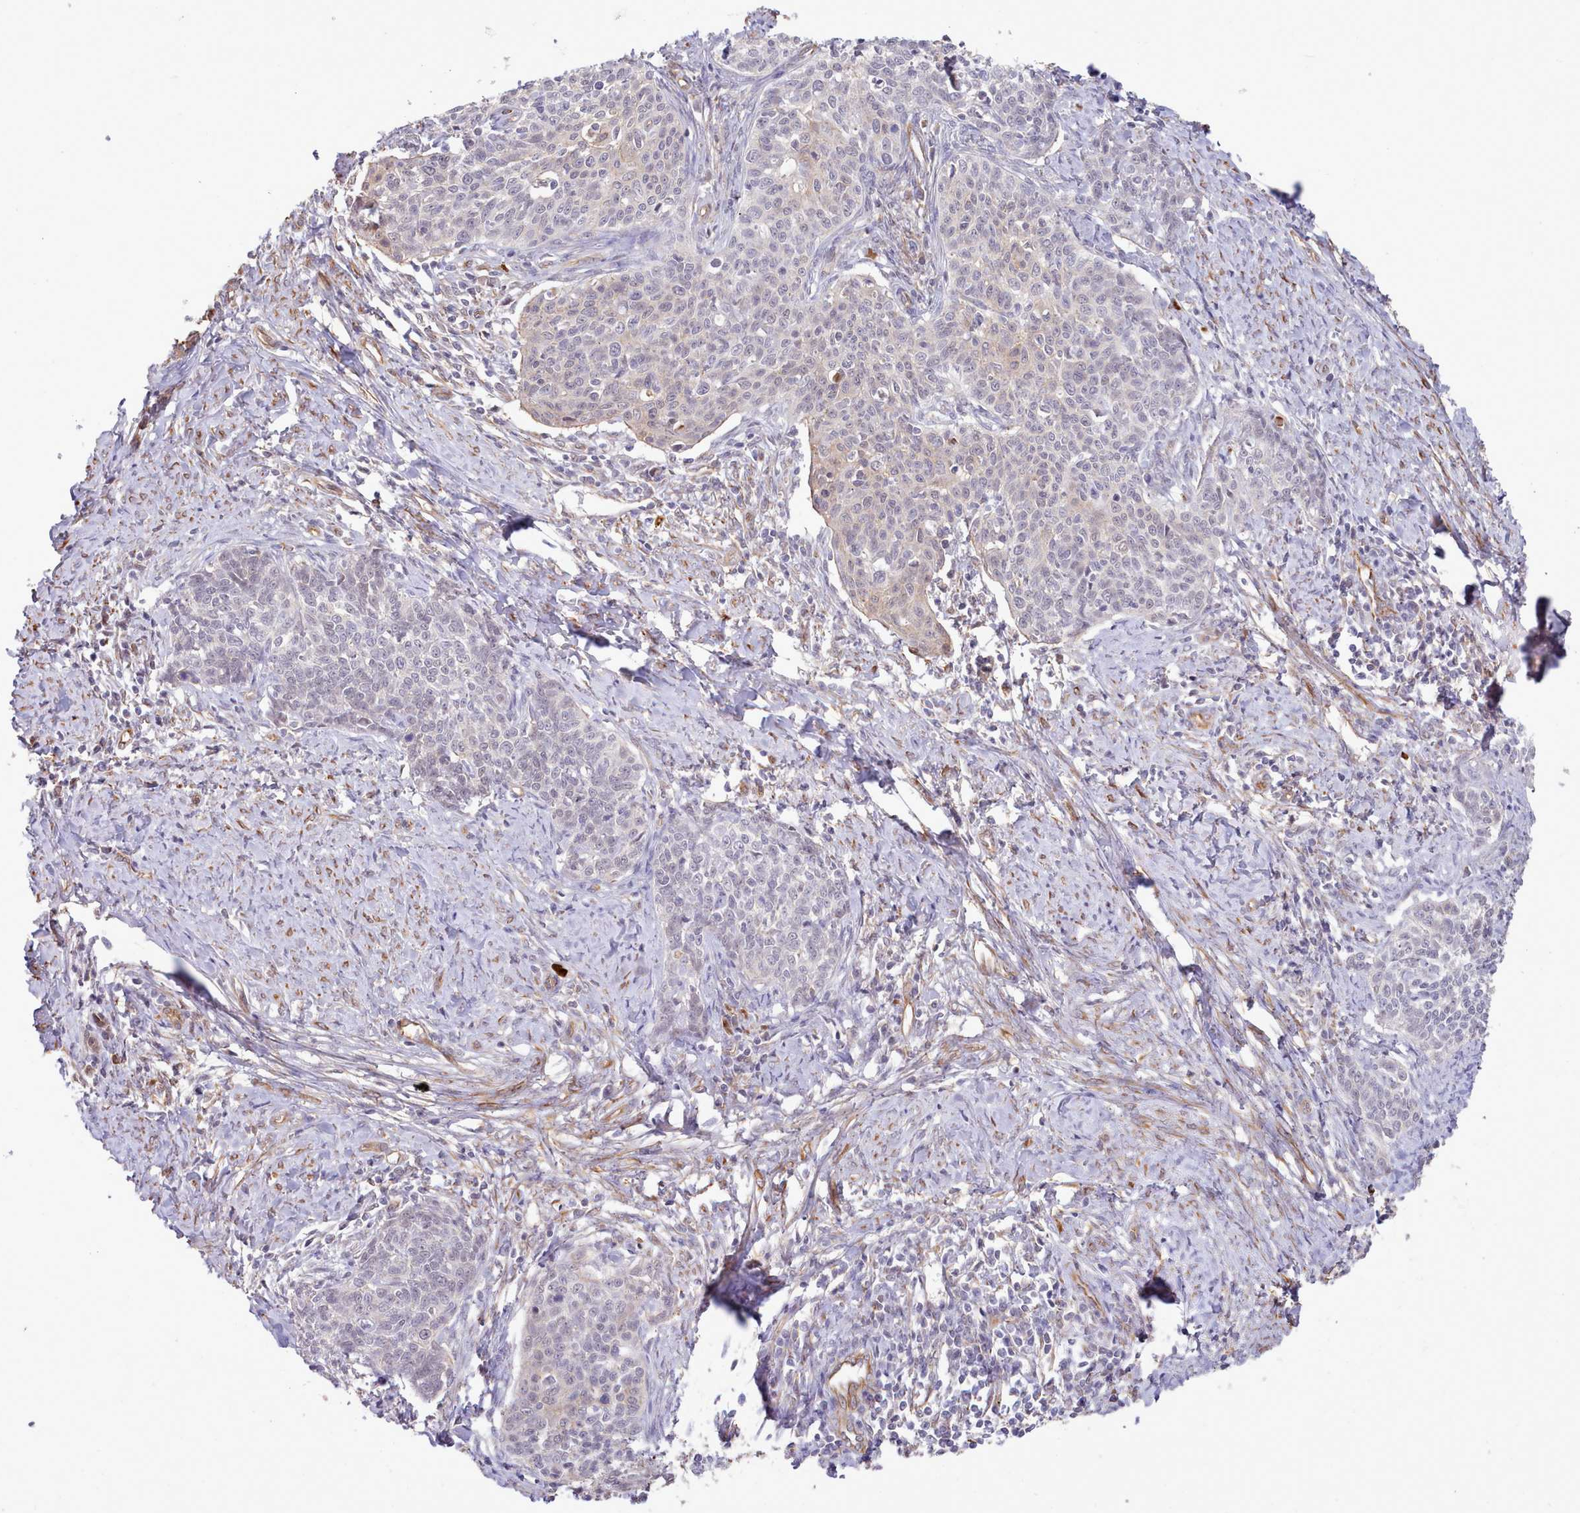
{"staining": {"intensity": "weak", "quantity": "25%-75%", "location": "cytoplasmic/membranous,nuclear"}, "tissue": "cervical cancer", "cell_type": "Tumor cells", "image_type": "cancer", "snomed": [{"axis": "morphology", "description": "Squamous cell carcinoma, NOS"}, {"axis": "topography", "description": "Cervix"}], "caption": "The histopathology image demonstrates a brown stain indicating the presence of a protein in the cytoplasmic/membranous and nuclear of tumor cells in cervical cancer (squamous cell carcinoma).", "gene": "ZC3H13", "patient": {"sex": "female", "age": 39}}